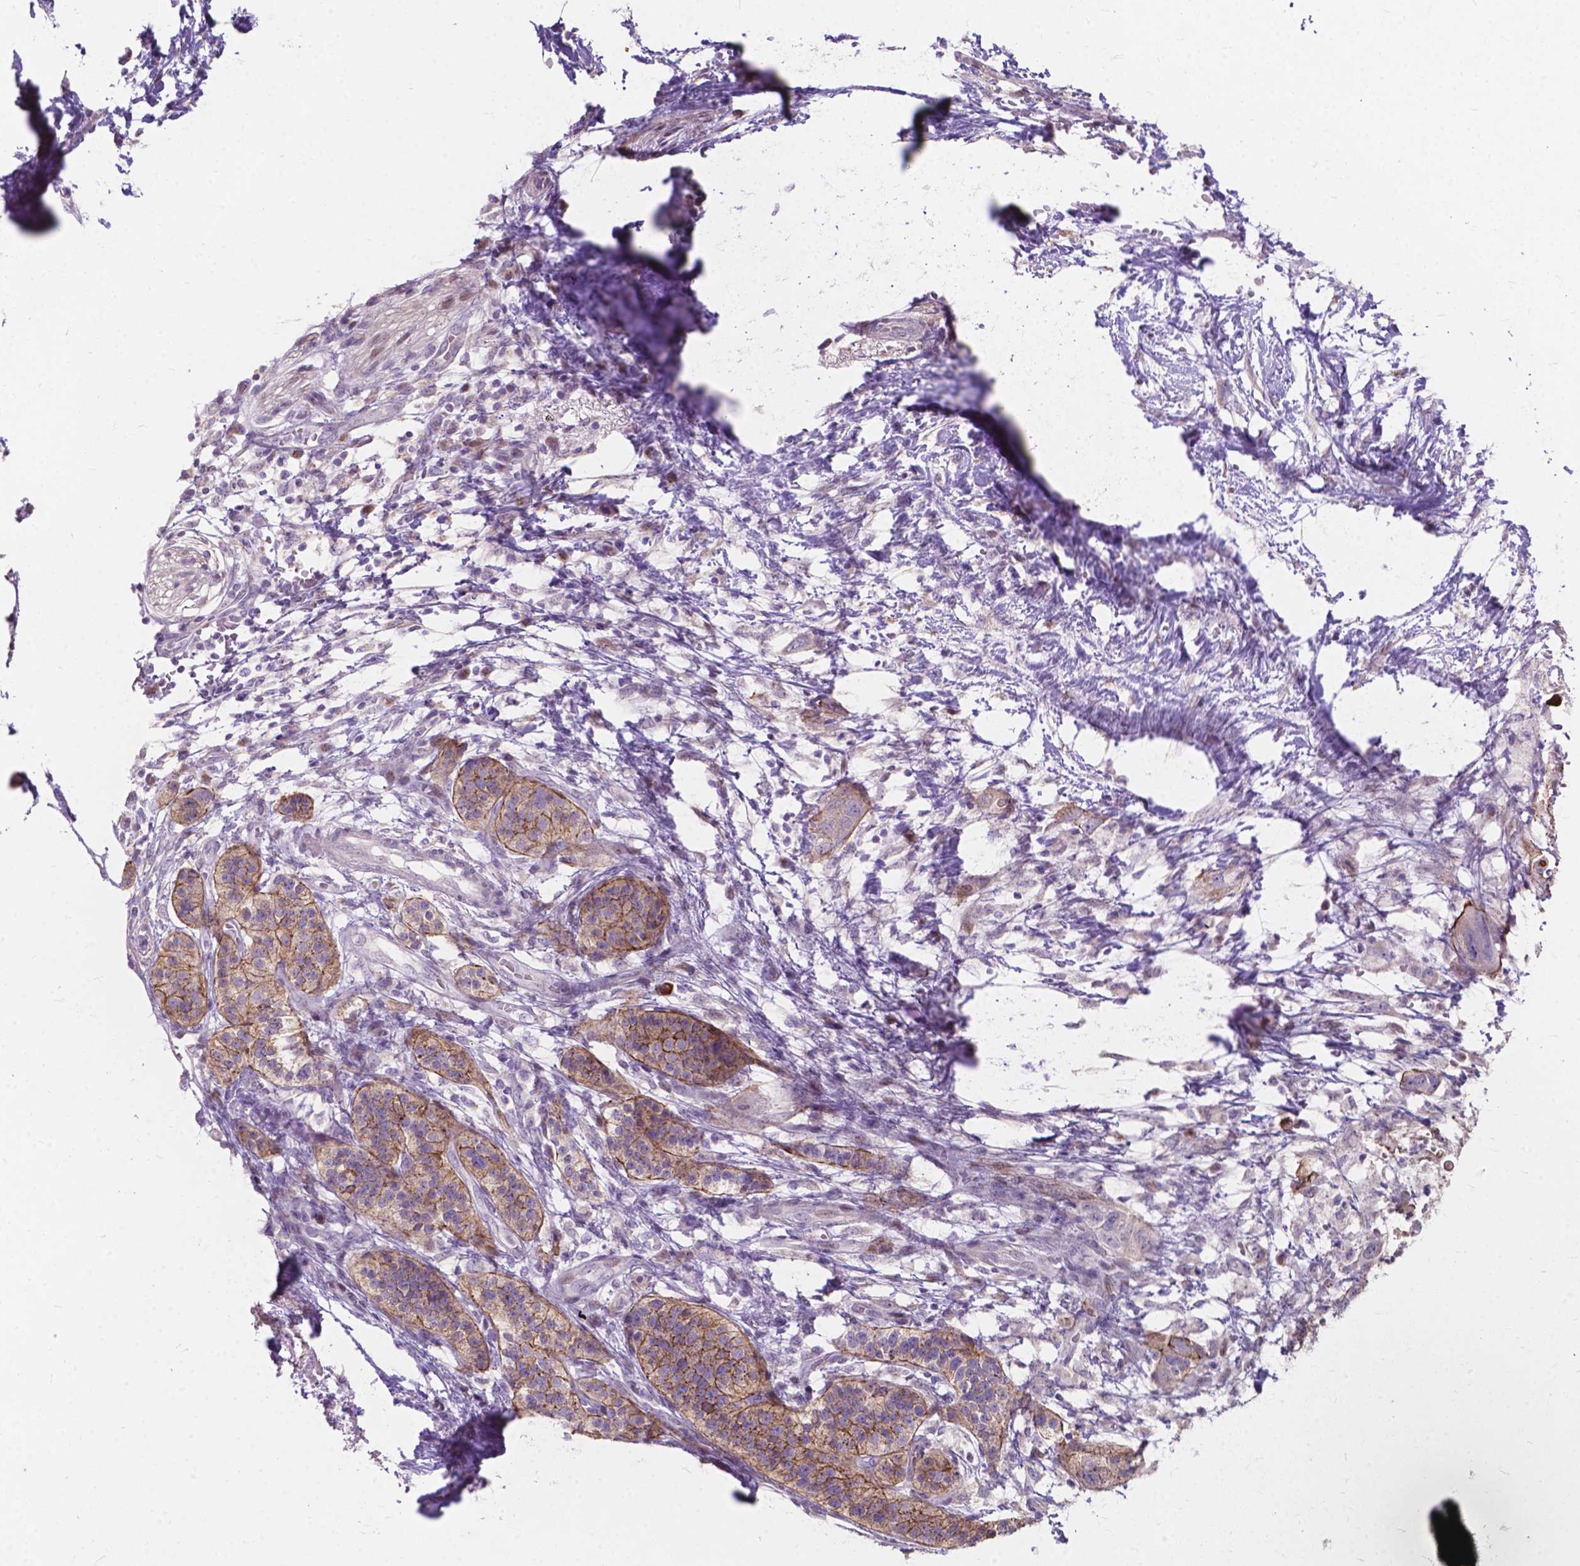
{"staining": {"intensity": "weak", "quantity": ">75%", "location": "cytoplasmic/membranous"}, "tissue": "pancreatic cancer", "cell_type": "Tumor cells", "image_type": "cancer", "snomed": [{"axis": "morphology", "description": "Adenocarcinoma, NOS"}, {"axis": "topography", "description": "Pancreas"}], "caption": "The histopathology image exhibits immunohistochemical staining of adenocarcinoma (pancreatic). There is weak cytoplasmic/membranous positivity is identified in approximately >75% of tumor cells. Using DAB (3,3'-diaminobenzidine) (brown) and hematoxylin (blue) stains, captured at high magnification using brightfield microscopy.", "gene": "MYH14", "patient": {"sex": "female", "age": 72}}